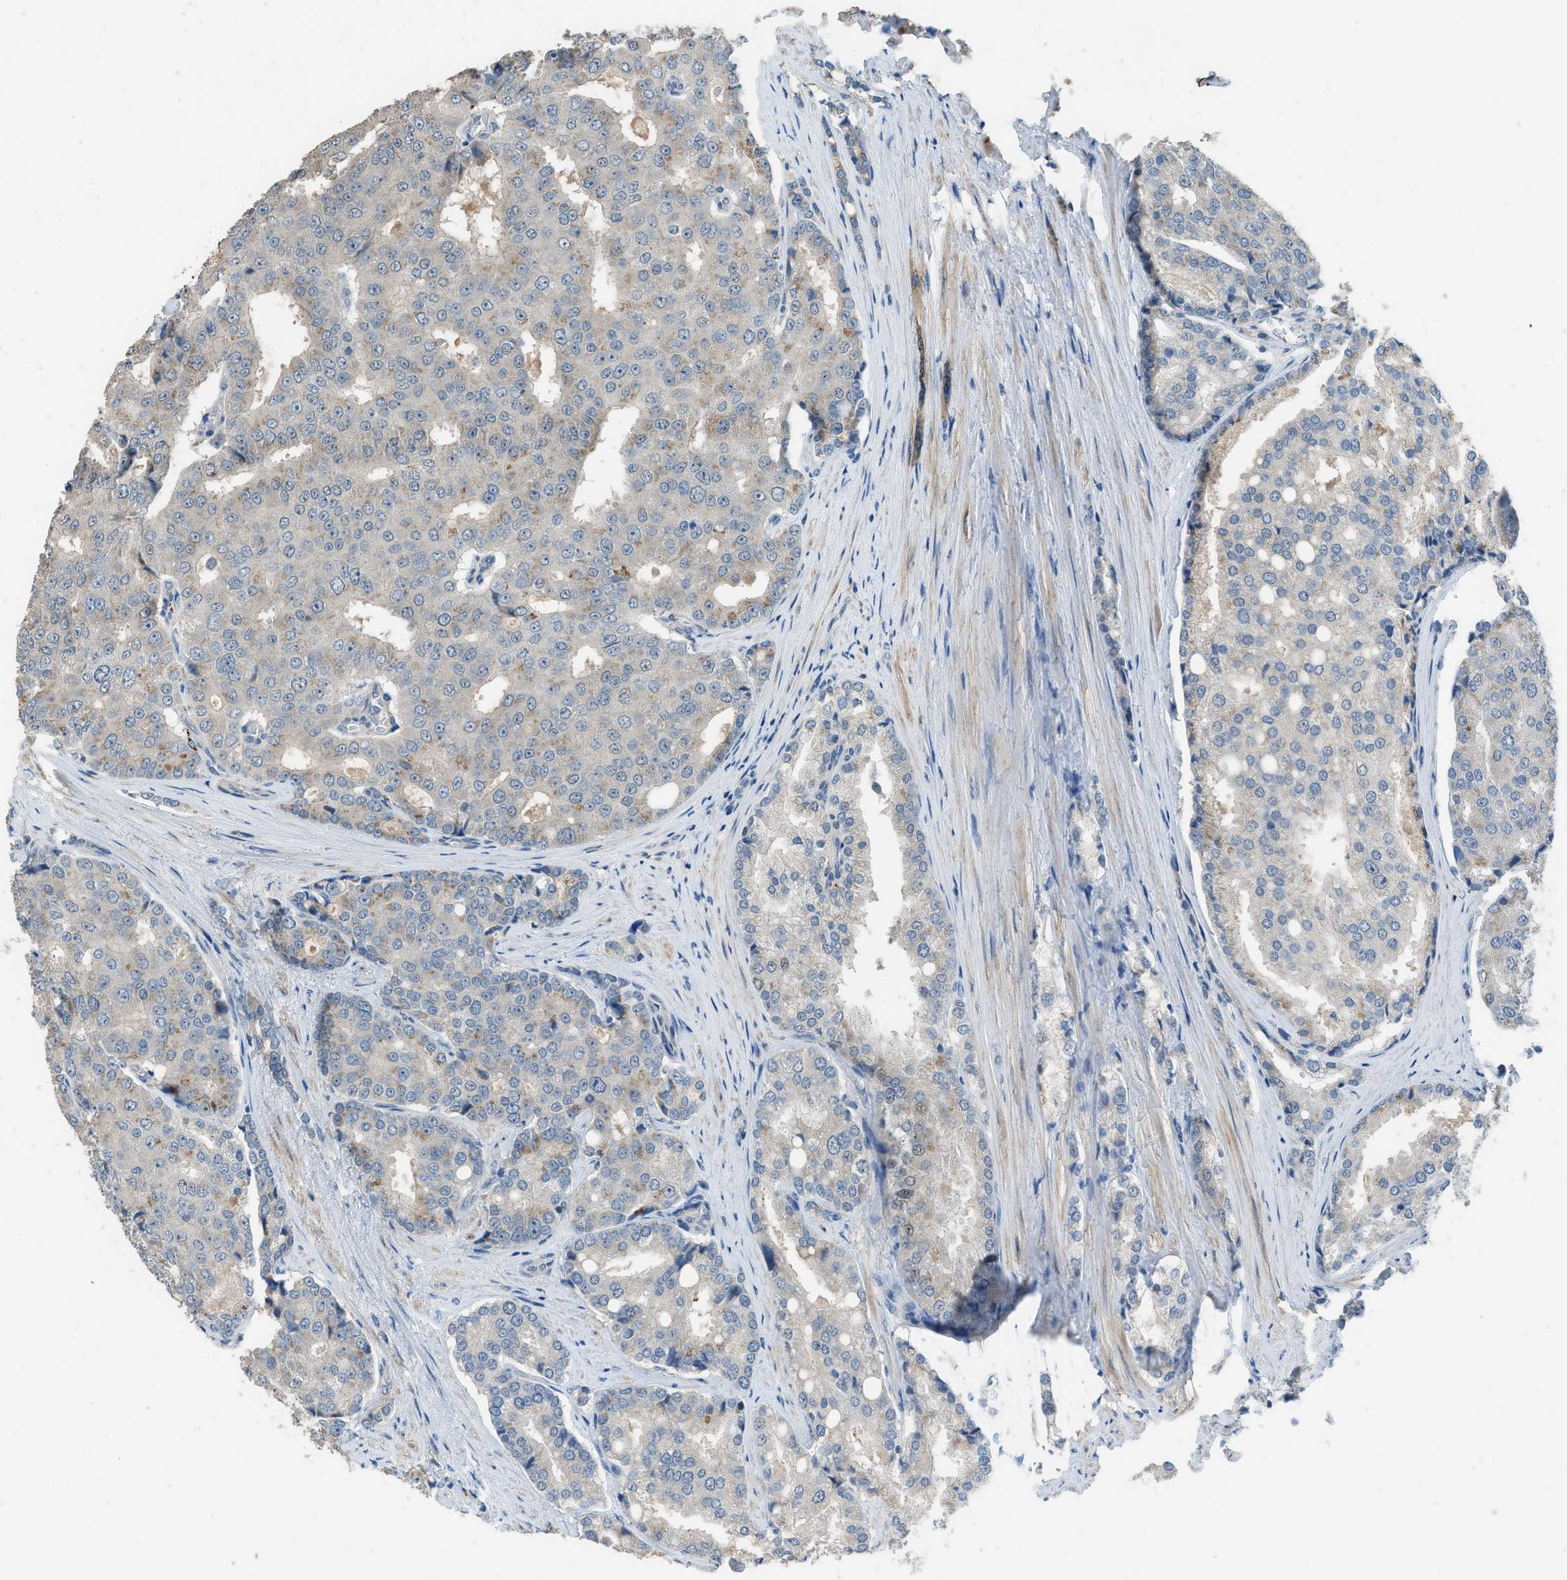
{"staining": {"intensity": "weak", "quantity": "<25%", "location": "cytoplasmic/membranous"}, "tissue": "prostate cancer", "cell_type": "Tumor cells", "image_type": "cancer", "snomed": [{"axis": "morphology", "description": "Adenocarcinoma, High grade"}, {"axis": "topography", "description": "Prostate"}], "caption": "Tumor cells show no significant protein expression in high-grade adenocarcinoma (prostate).", "gene": "TIMD4", "patient": {"sex": "male", "age": 50}}